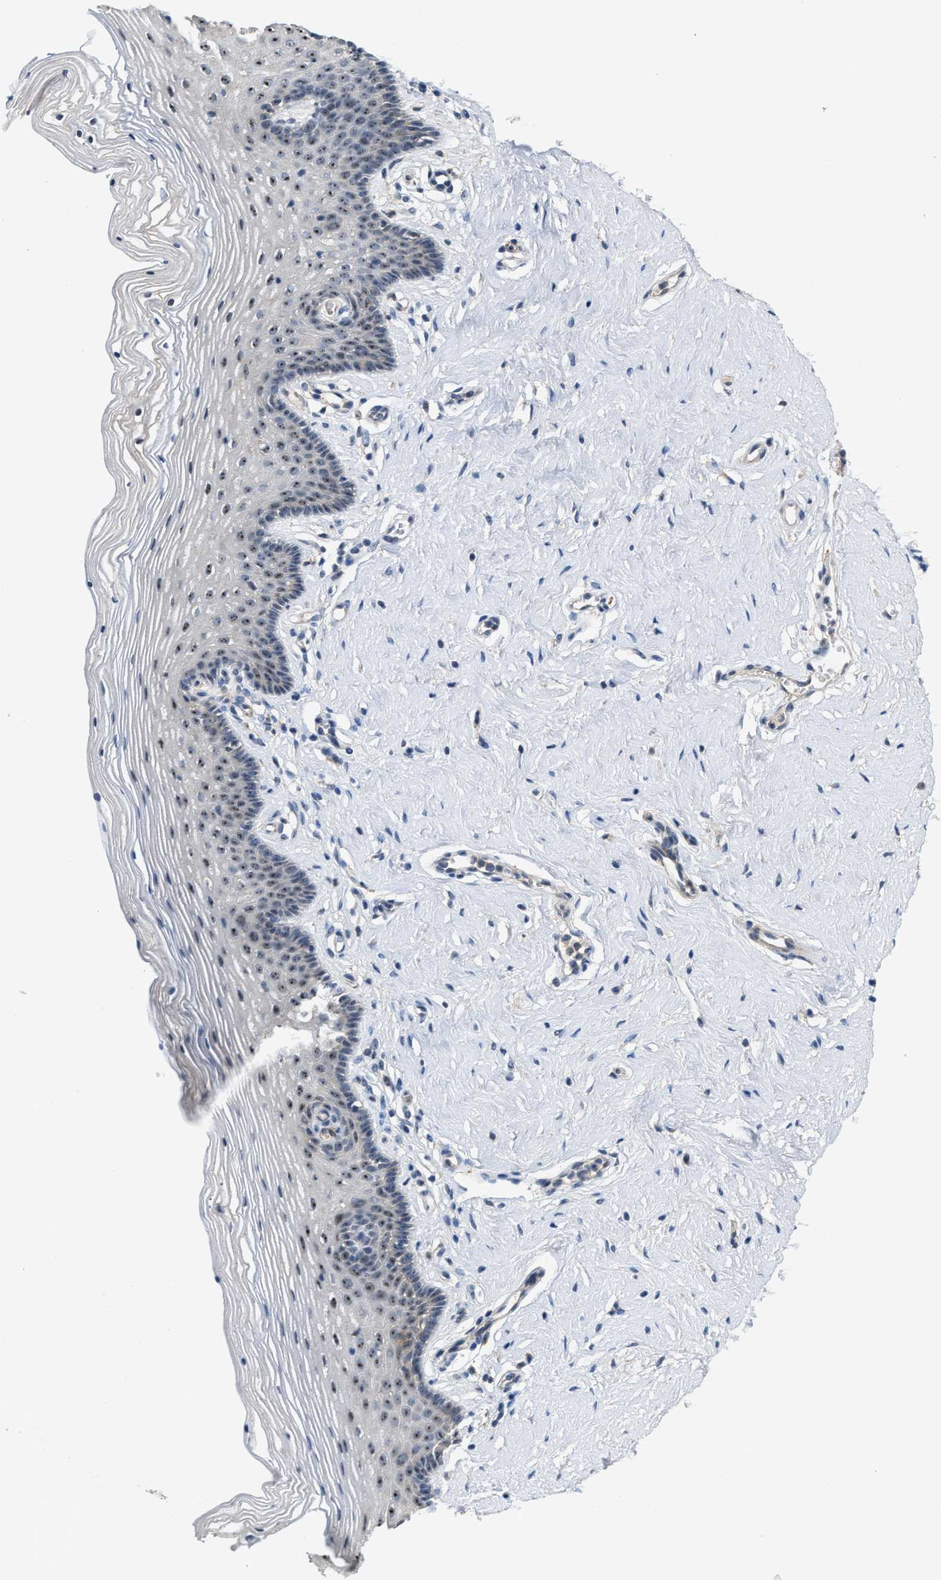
{"staining": {"intensity": "moderate", "quantity": ">75%", "location": "nuclear"}, "tissue": "vagina", "cell_type": "Squamous epithelial cells", "image_type": "normal", "snomed": [{"axis": "morphology", "description": "Normal tissue, NOS"}, {"axis": "topography", "description": "Vagina"}], "caption": "Protein staining shows moderate nuclear expression in approximately >75% of squamous epithelial cells in benign vagina.", "gene": "ZNF783", "patient": {"sex": "female", "age": 32}}